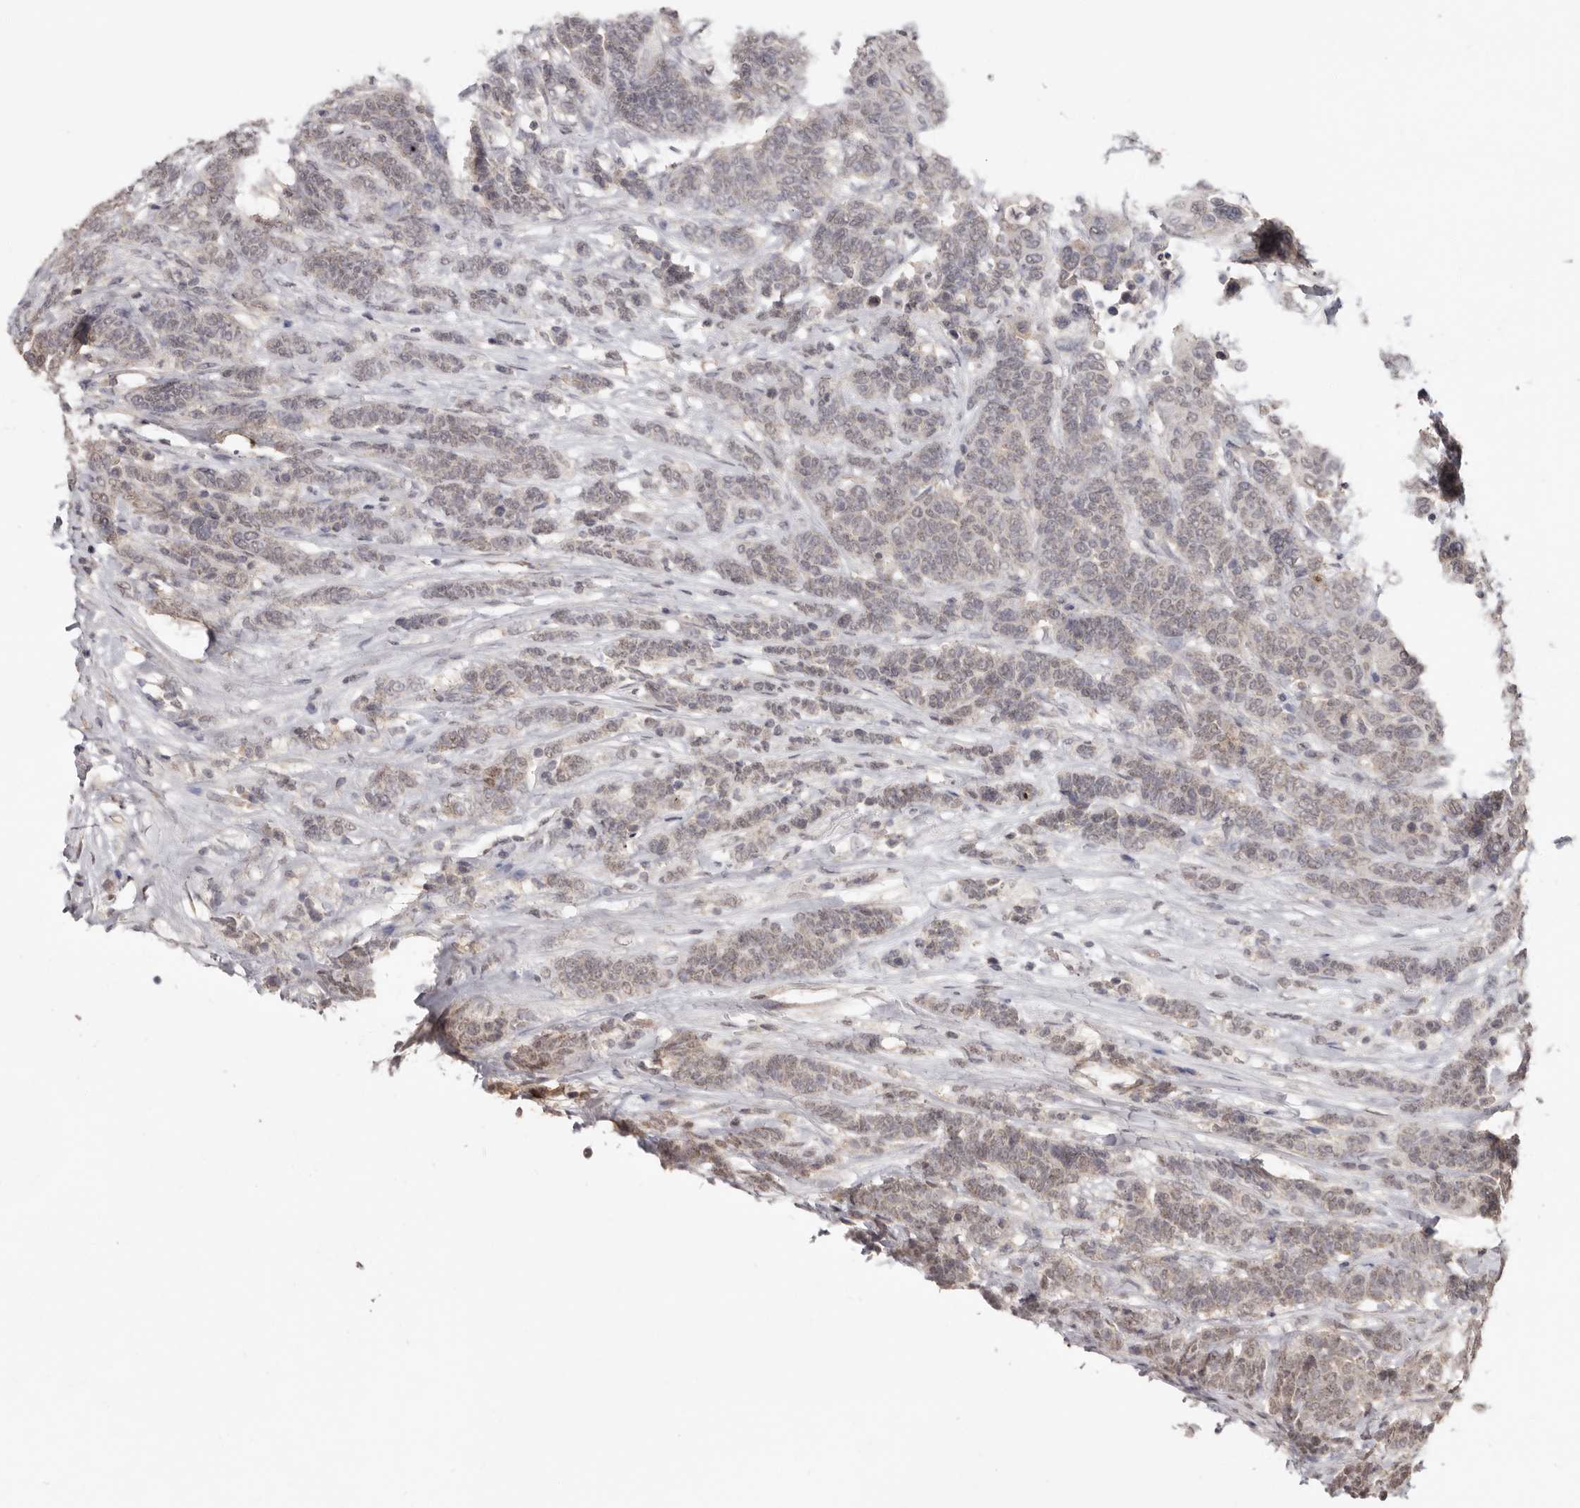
{"staining": {"intensity": "weak", "quantity": "<25%", "location": "cytoplasmic/membranous"}, "tissue": "breast cancer", "cell_type": "Tumor cells", "image_type": "cancer", "snomed": [{"axis": "morphology", "description": "Duct carcinoma"}, {"axis": "topography", "description": "Breast"}], "caption": "Immunohistochemical staining of breast cancer (infiltrating ductal carcinoma) displays no significant expression in tumor cells.", "gene": "LINGO2", "patient": {"sex": "female", "age": 37}}